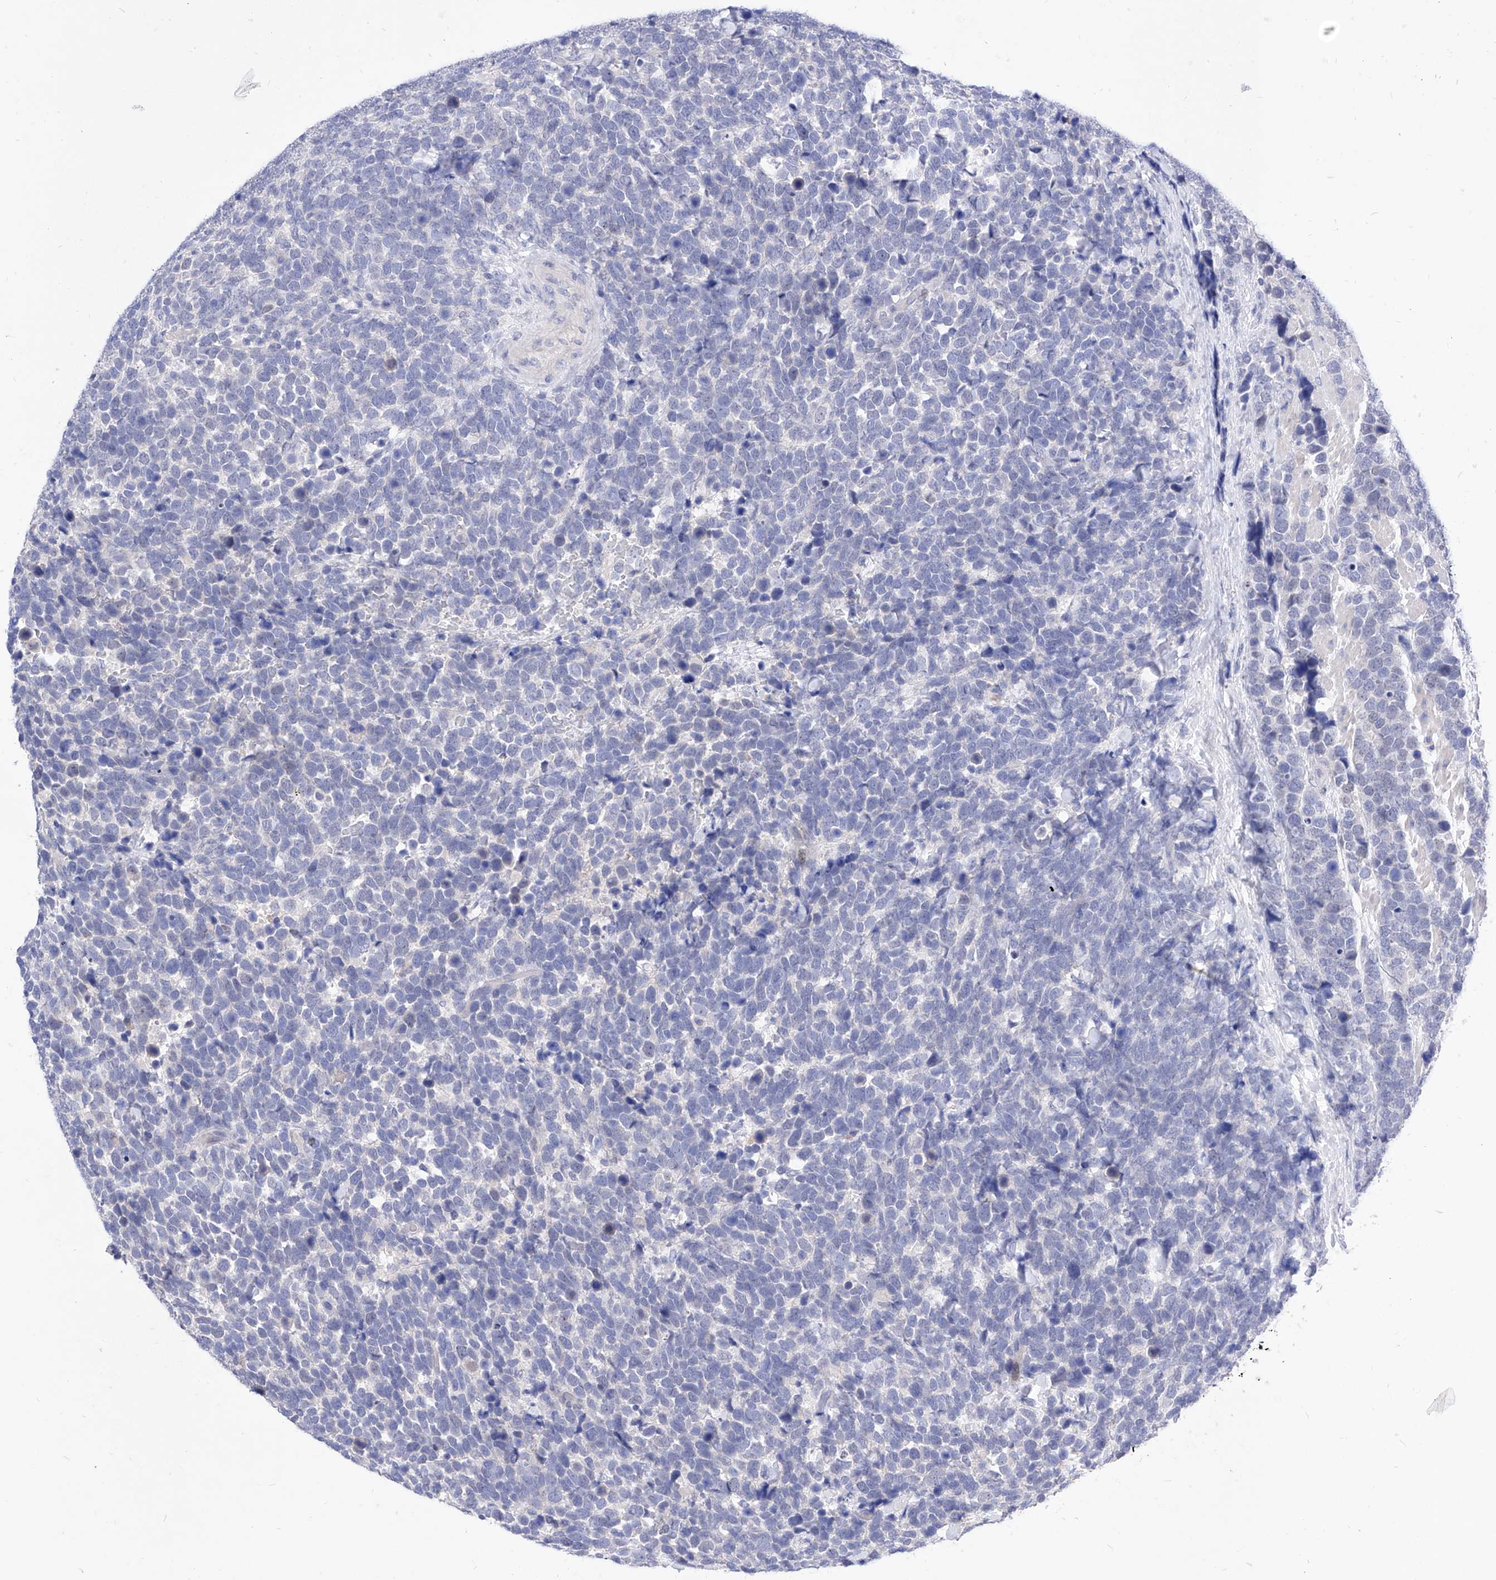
{"staining": {"intensity": "negative", "quantity": "none", "location": "none"}, "tissue": "urothelial cancer", "cell_type": "Tumor cells", "image_type": "cancer", "snomed": [{"axis": "morphology", "description": "Urothelial carcinoma, High grade"}, {"axis": "topography", "description": "Urinary bladder"}], "caption": "A histopathology image of high-grade urothelial carcinoma stained for a protein demonstrates no brown staining in tumor cells.", "gene": "VAX1", "patient": {"sex": "female", "age": 82}}